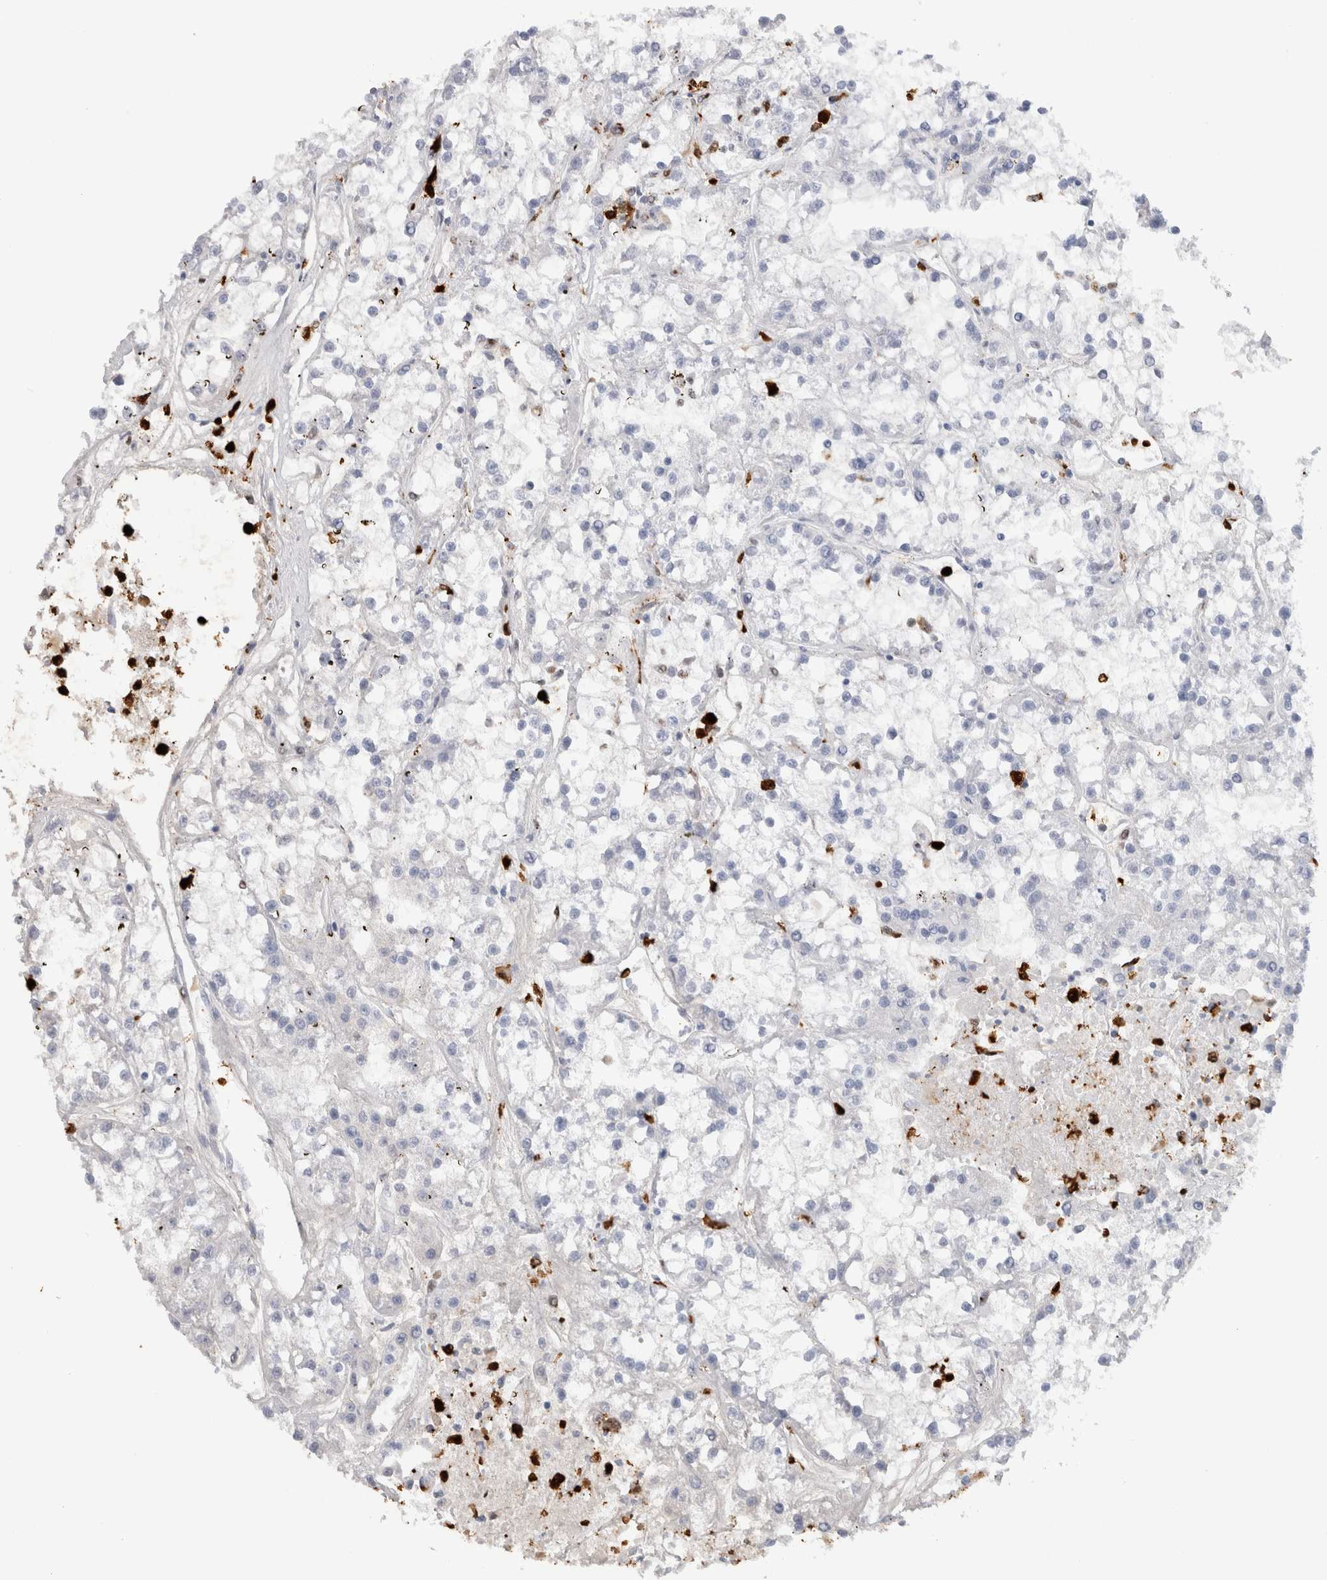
{"staining": {"intensity": "weak", "quantity": "25%-75%", "location": "cytoplasmic/membranous"}, "tissue": "renal cancer", "cell_type": "Tumor cells", "image_type": "cancer", "snomed": [{"axis": "morphology", "description": "Adenocarcinoma, NOS"}, {"axis": "topography", "description": "Kidney"}], "caption": "Renal cancer tissue exhibits weak cytoplasmic/membranous positivity in about 25%-75% of tumor cells (DAB (3,3'-diaminobenzidine) IHC with brightfield microscopy, high magnification).", "gene": "S100A8", "patient": {"sex": "female", "age": 52}}